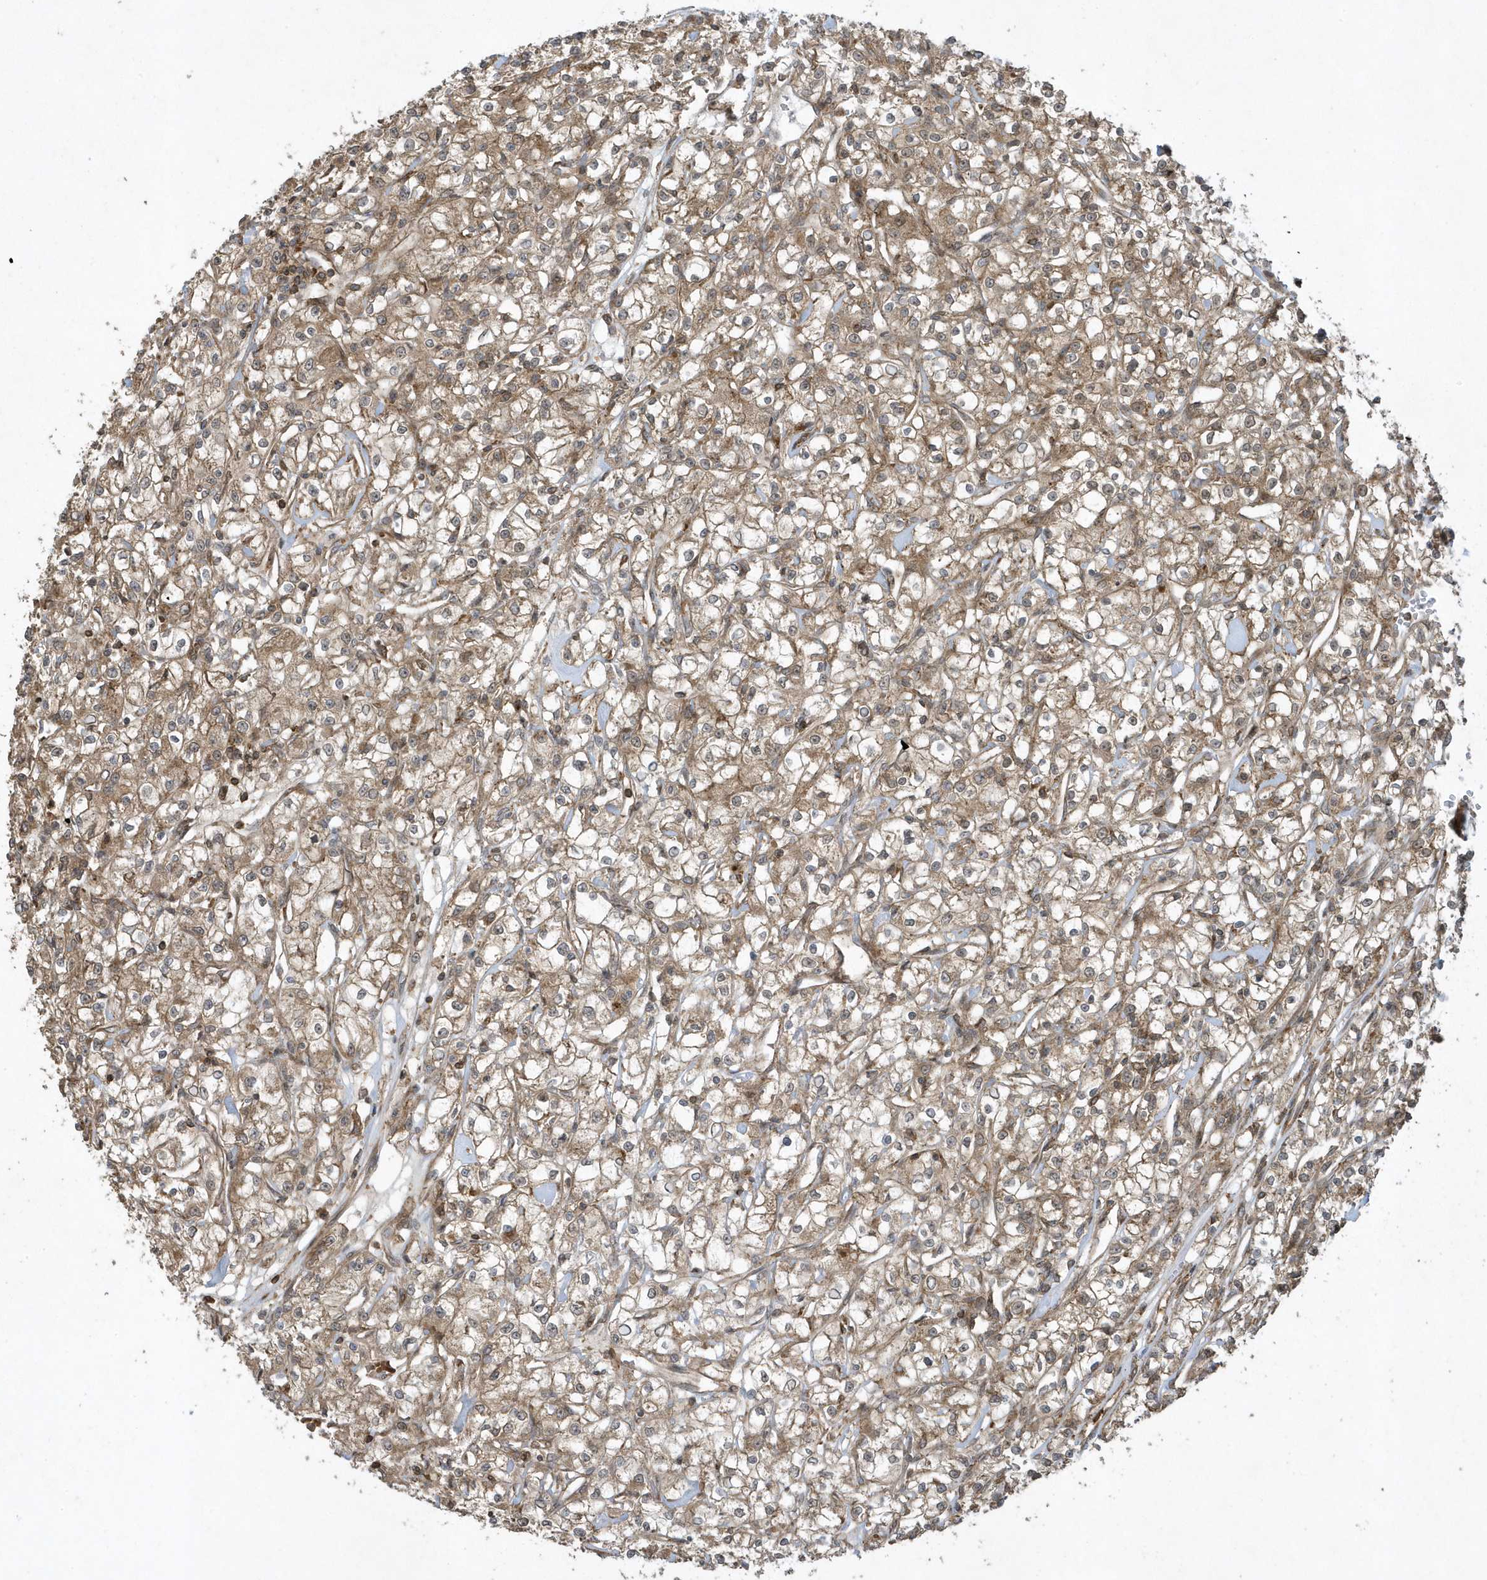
{"staining": {"intensity": "moderate", "quantity": ">75%", "location": "cytoplasmic/membranous"}, "tissue": "renal cancer", "cell_type": "Tumor cells", "image_type": "cancer", "snomed": [{"axis": "morphology", "description": "Adenocarcinoma, NOS"}, {"axis": "topography", "description": "Kidney"}], "caption": "Renal cancer (adenocarcinoma) stained with a protein marker displays moderate staining in tumor cells.", "gene": "STAMBP", "patient": {"sex": "female", "age": 59}}